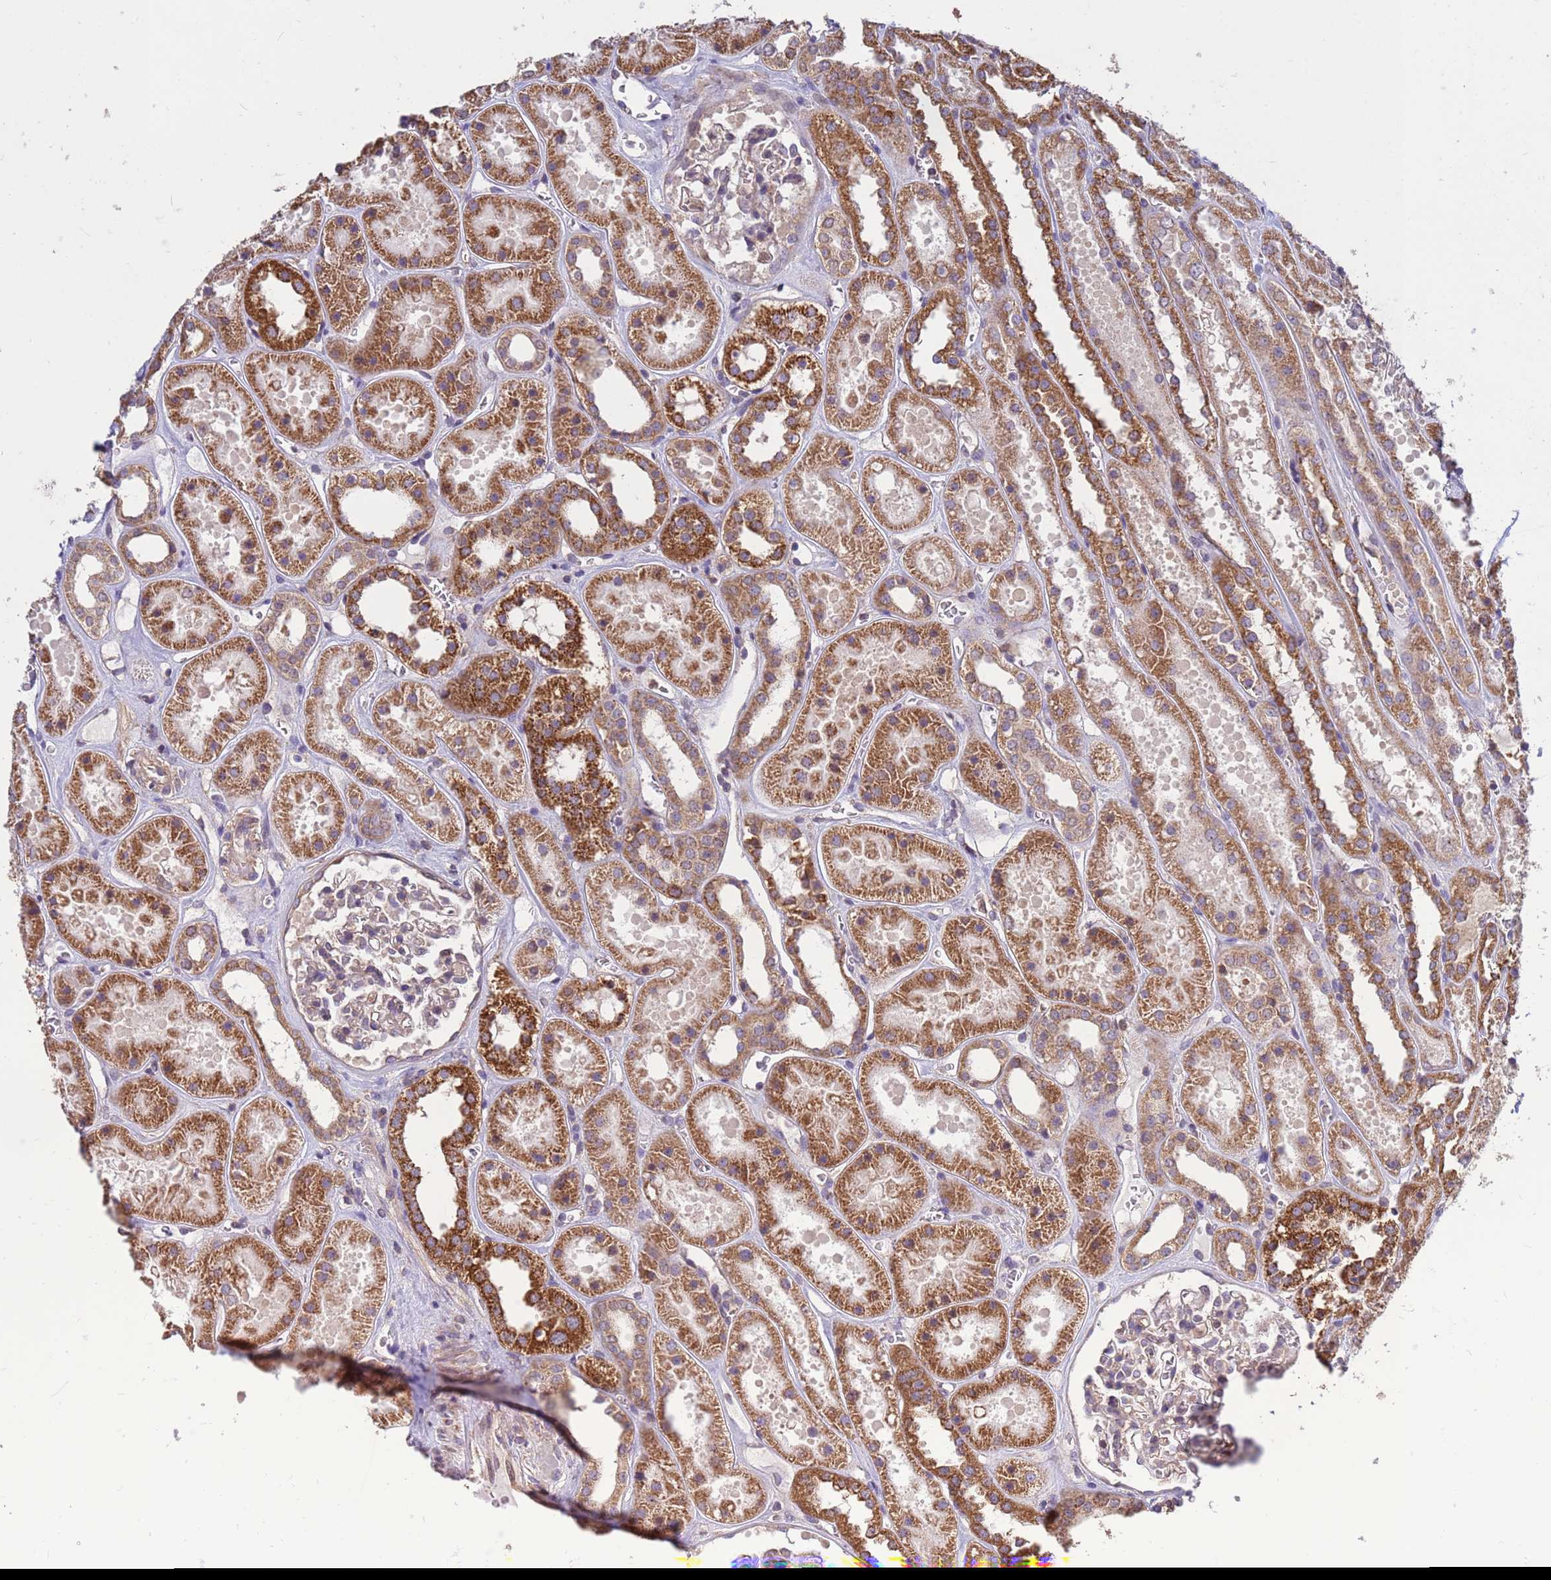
{"staining": {"intensity": "weak", "quantity": ">75%", "location": "cytoplasmic/membranous"}, "tissue": "kidney", "cell_type": "Cells in glomeruli", "image_type": "normal", "snomed": [{"axis": "morphology", "description": "Normal tissue, NOS"}, {"axis": "topography", "description": "Kidney"}], "caption": "Protein staining of unremarkable kidney reveals weak cytoplasmic/membranous positivity in approximately >75% of cells in glomeruli. The staining was performed using DAB to visualize the protein expression in brown, while the nuclei were stained in blue with hematoxylin (Magnification: 20x).", "gene": "P2RX7", "patient": {"sex": "female", "age": 41}}